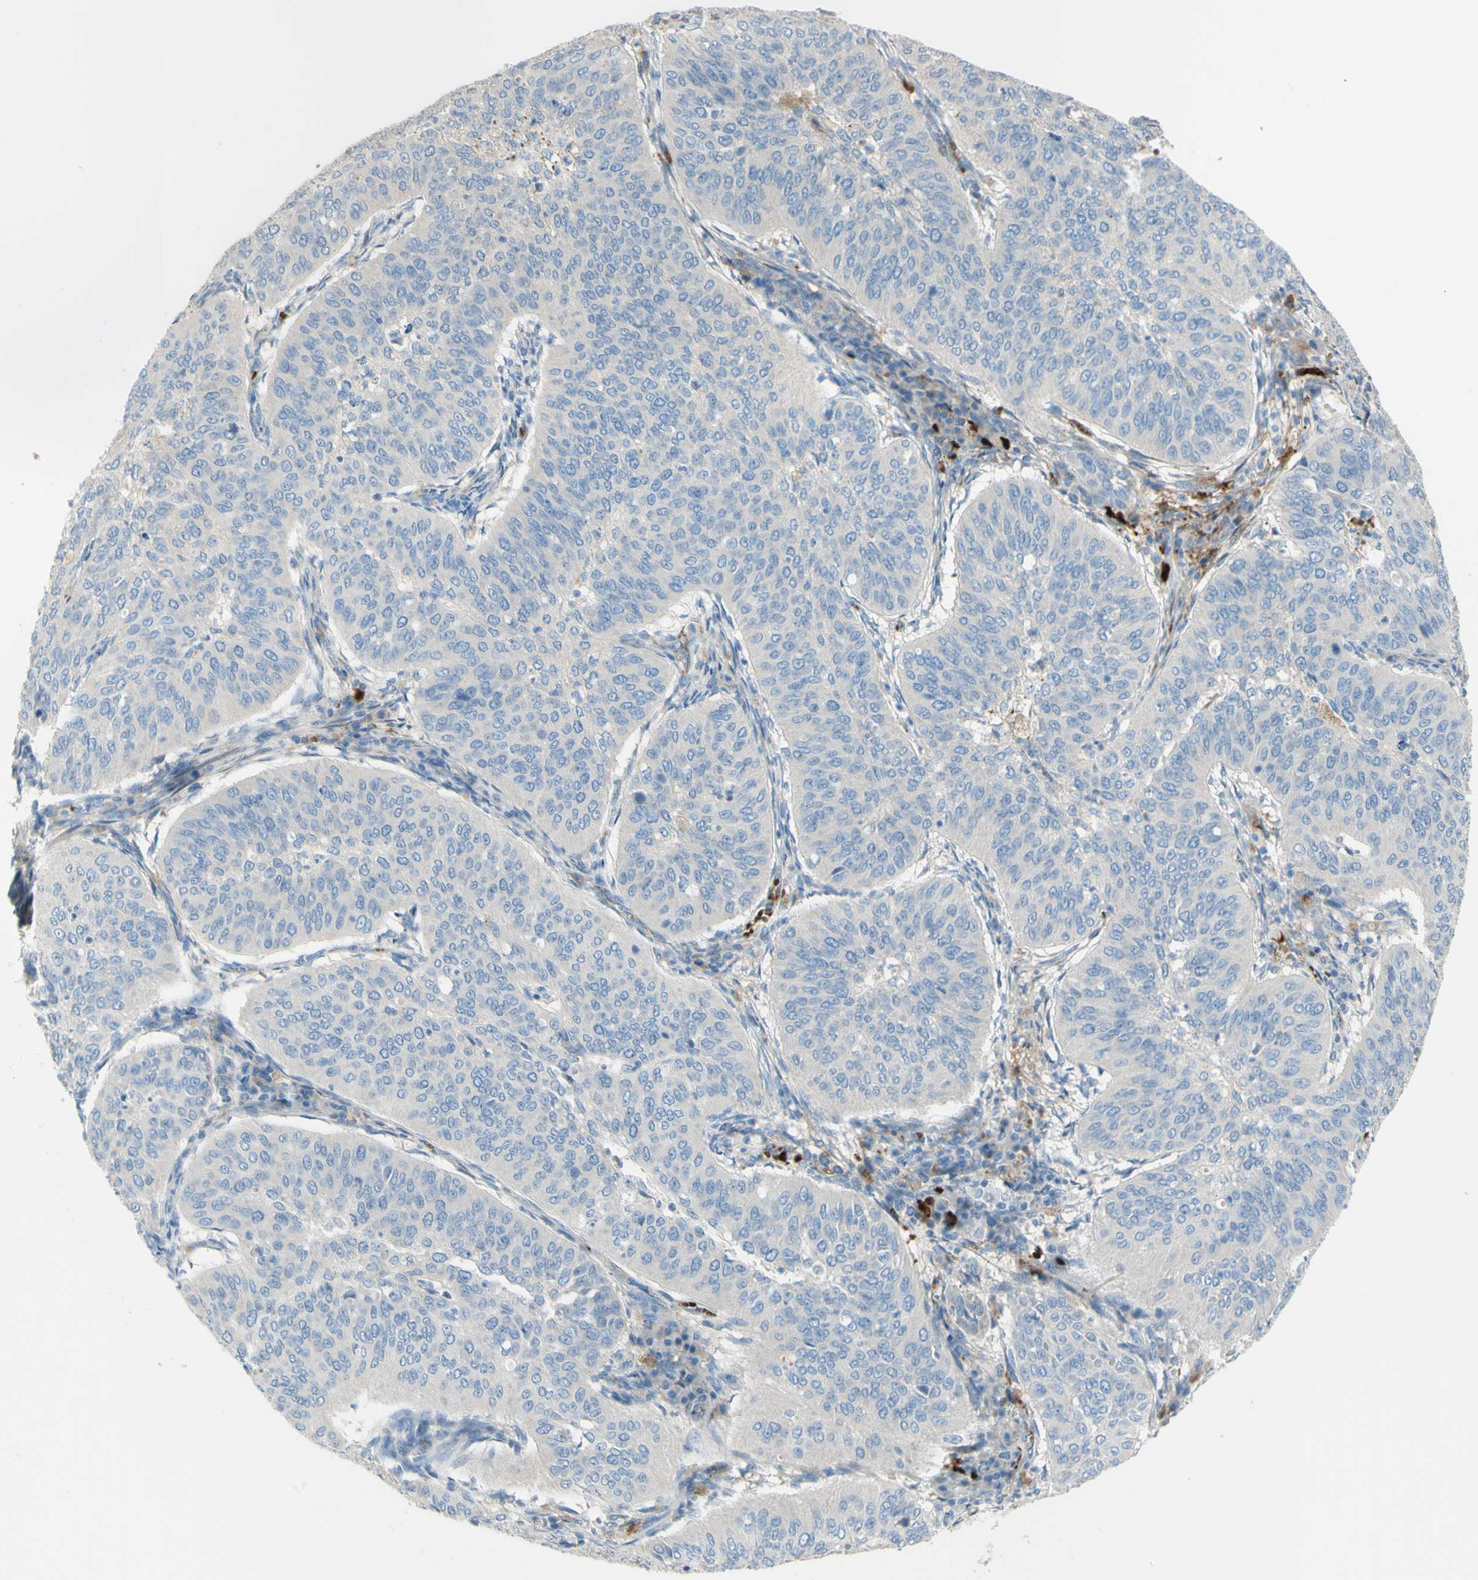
{"staining": {"intensity": "negative", "quantity": "none", "location": "none"}, "tissue": "cervical cancer", "cell_type": "Tumor cells", "image_type": "cancer", "snomed": [{"axis": "morphology", "description": "Normal tissue, NOS"}, {"axis": "morphology", "description": "Squamous cell carcinoma, NOS"}, {"axis": "topography", "description": "Cervix"}], "caption": "Squamous cell carcinoma (cervical) was stained to show a protein in brown. There is no significant expression in tumor cells.", "gene": "GAN", "patient": {"sex": "female", "age": 39}}